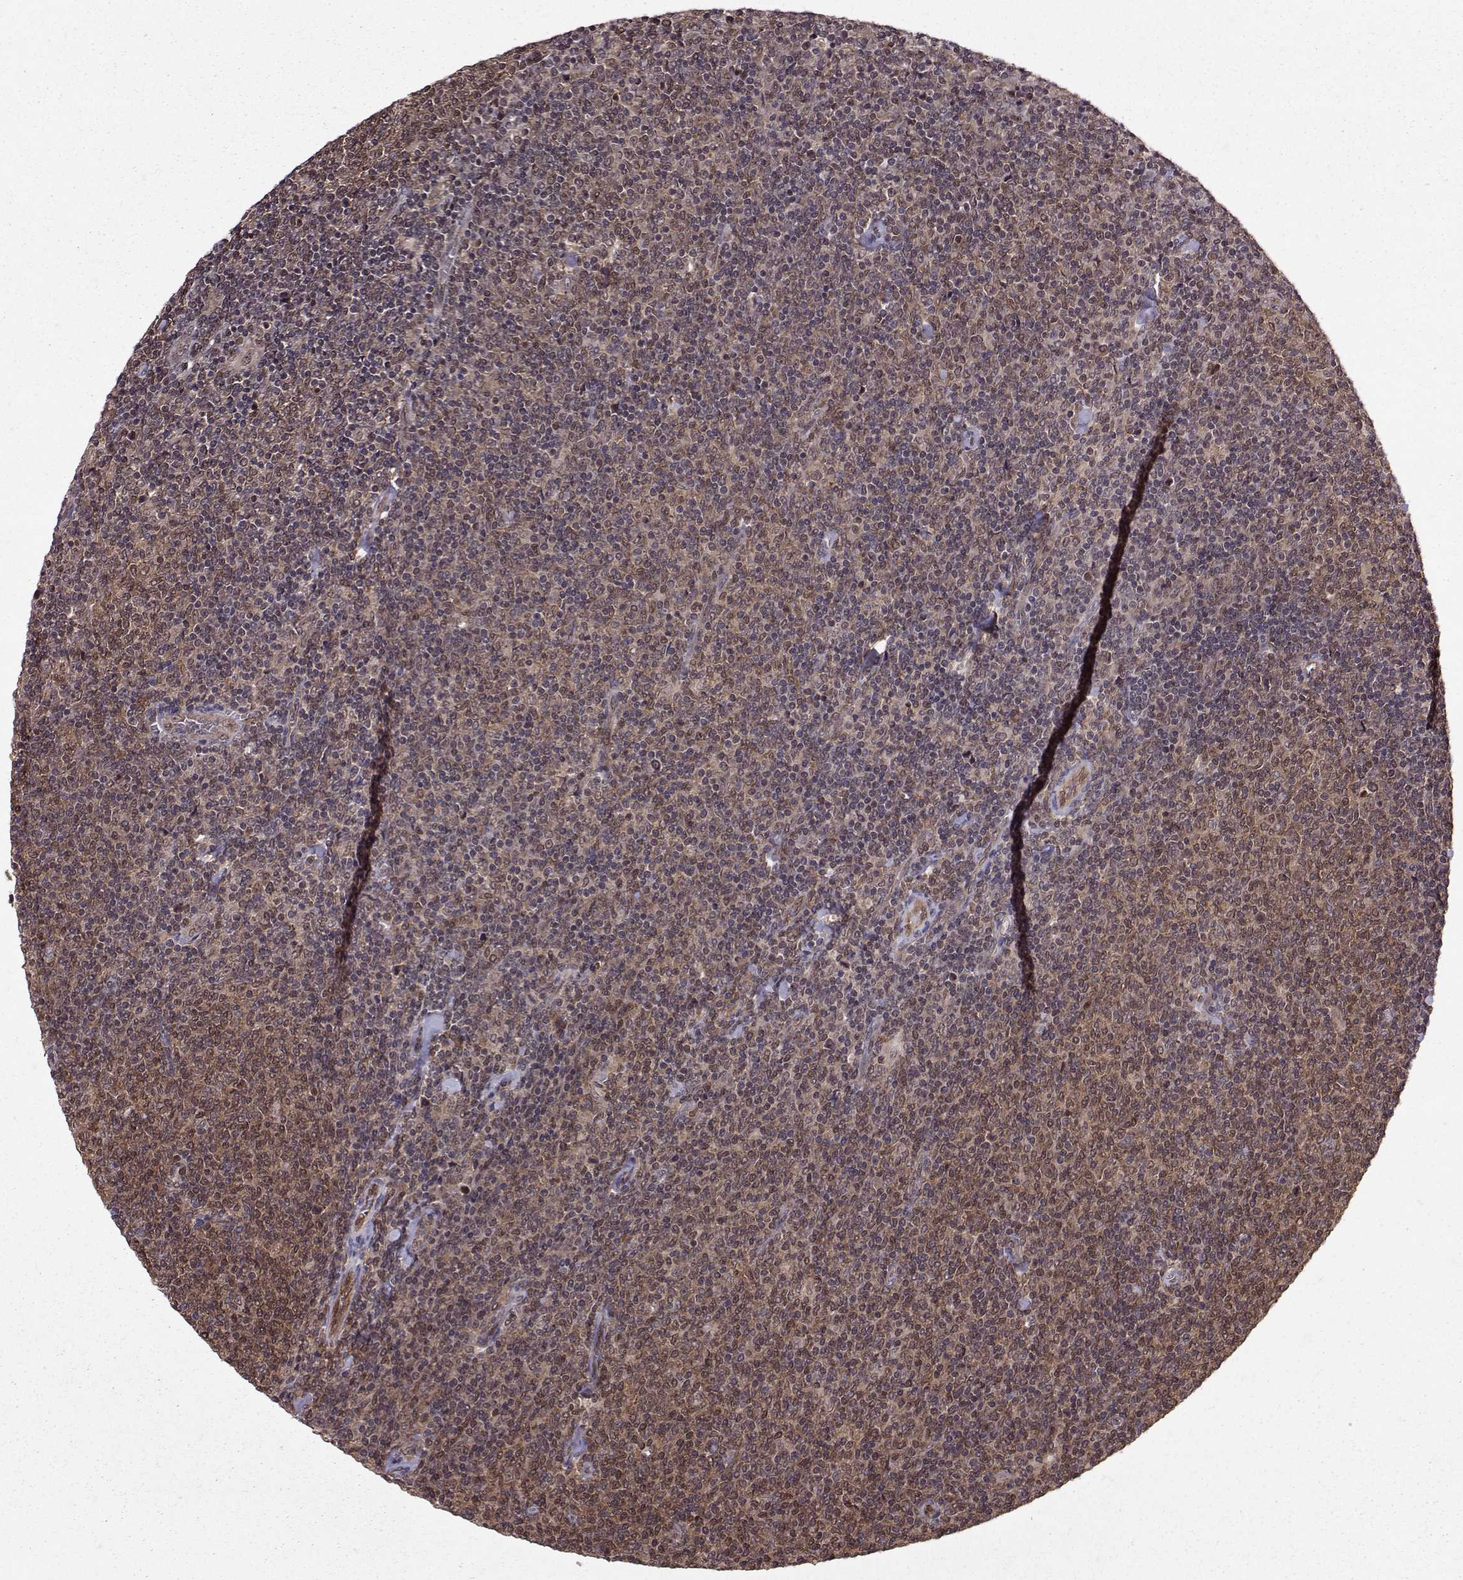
{"staining": {"intensity": "moderate", "quantity": "25%-75%", "location": "cytoplasmic/membranous"}, "tissue": "lymphoma", "cell_type": "Tumor cells", "image_type": "cancer", "snomed": [{"axis": "morphology", "description": "Malignant lymphoma, non-Hodgkin's type, Low grade"}, {"axis": "topography", "description": "Lymph node"}], "caption": "Lymphoma stained with immunohistochemistry displays moderate cytoplasmic/membranous expression in approximately 25%-75% of tumor cells. Immunohistochemistry stains the protein in brown and the nuclei are stained blue.", "gene": "PPP2R2A", "patient": {"sex": "male", "age": 52}}